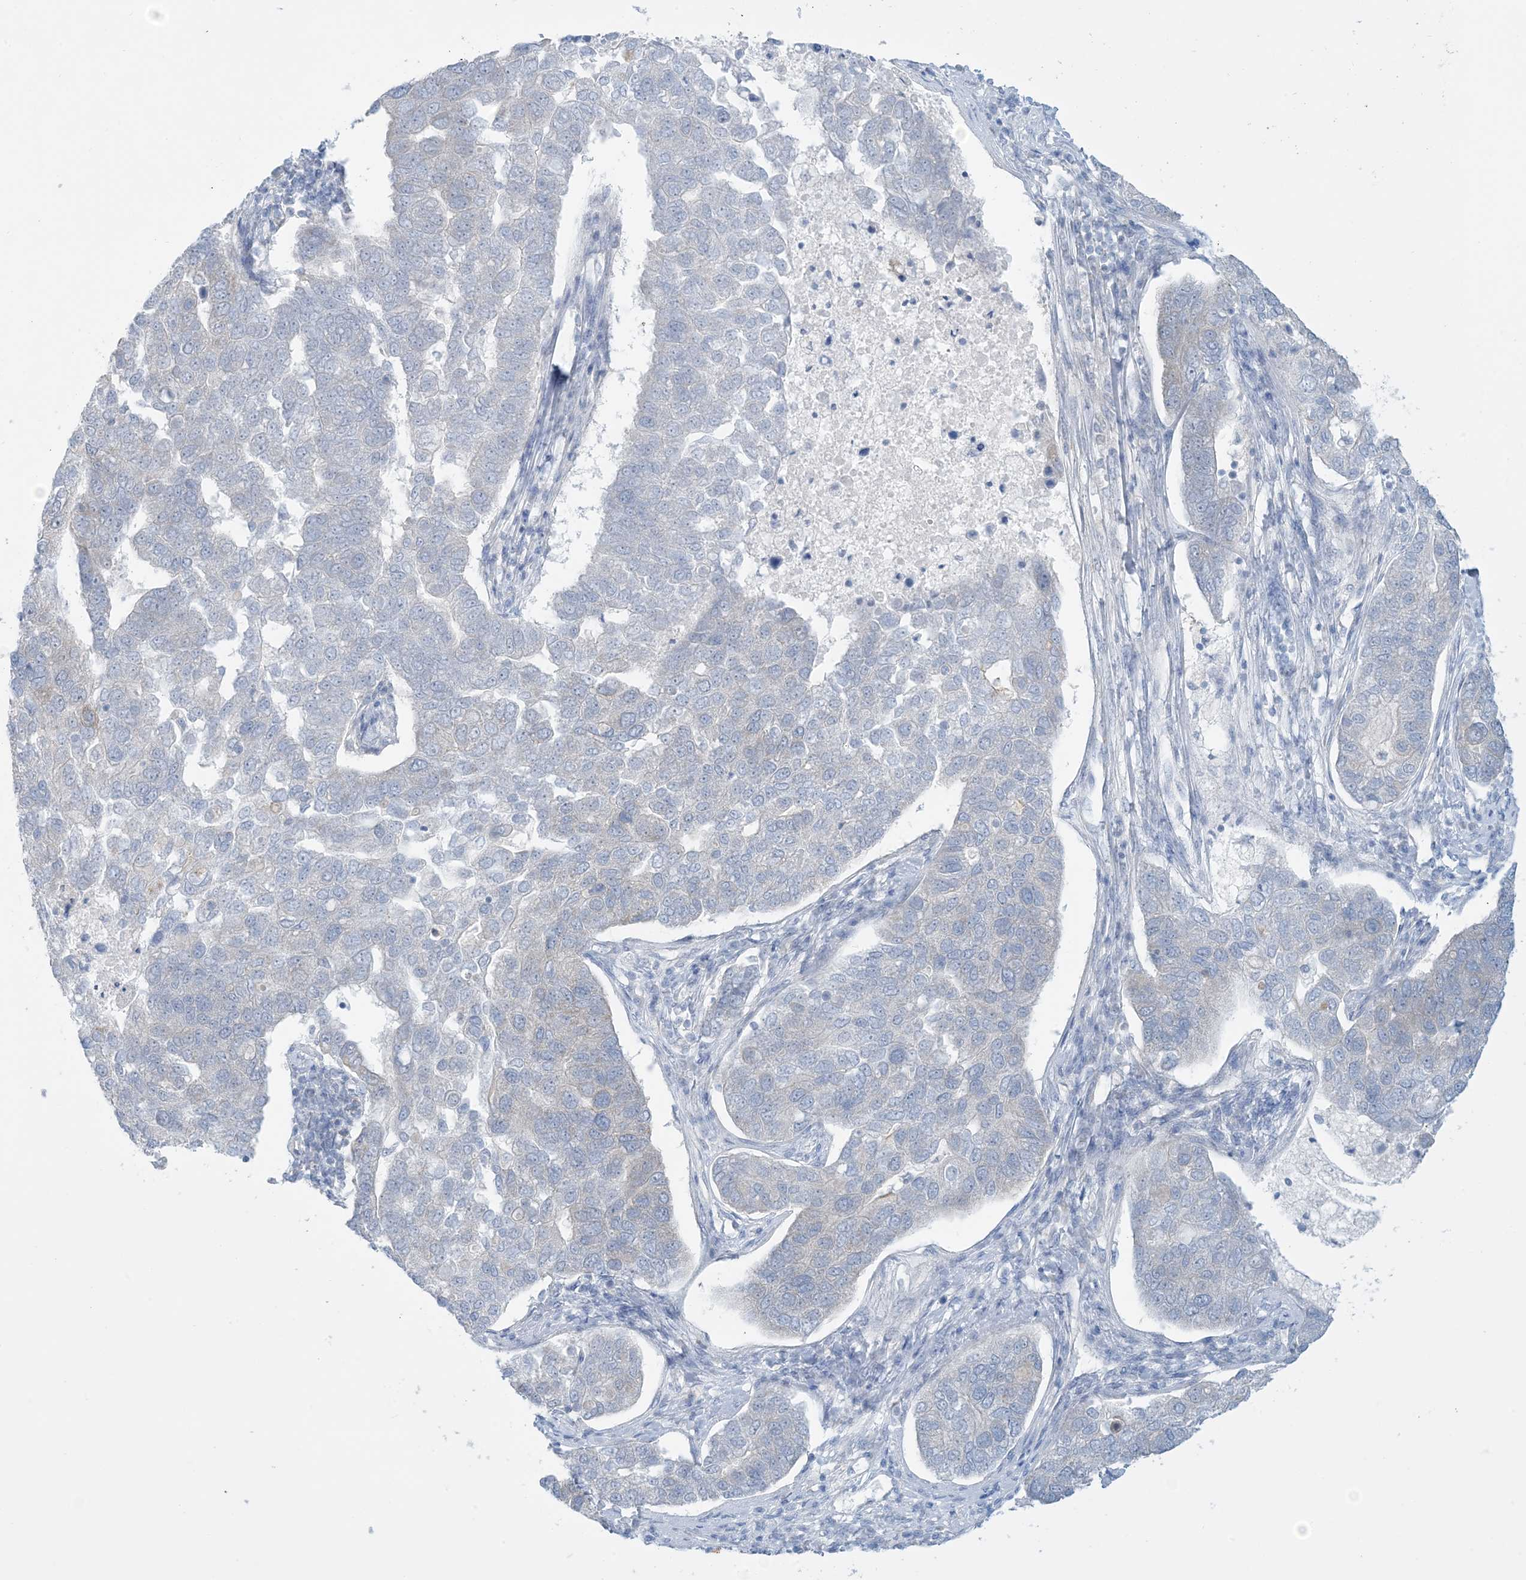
{"staining": {"intensity": "weak", "quantity": "<25%", "location": "cytoplasmic/membranous"}, "tissue": "pancreatic cancer", "cell_type": "Tumor cells", "image_type": "cancer", "snomed": [{"axis": "morphology", "description": "Adenocarcinoma, NOS"}, {"axis": "topography", "description": "Pancreas"}], "caption": "IHC micrograph of human pancreatic adenocarcinoma stained for a protein (brown), which demonstrates no positivity in tumor cells.", "gene": "MRPS18A", "patient": {"sex": "female", "age": 61}}